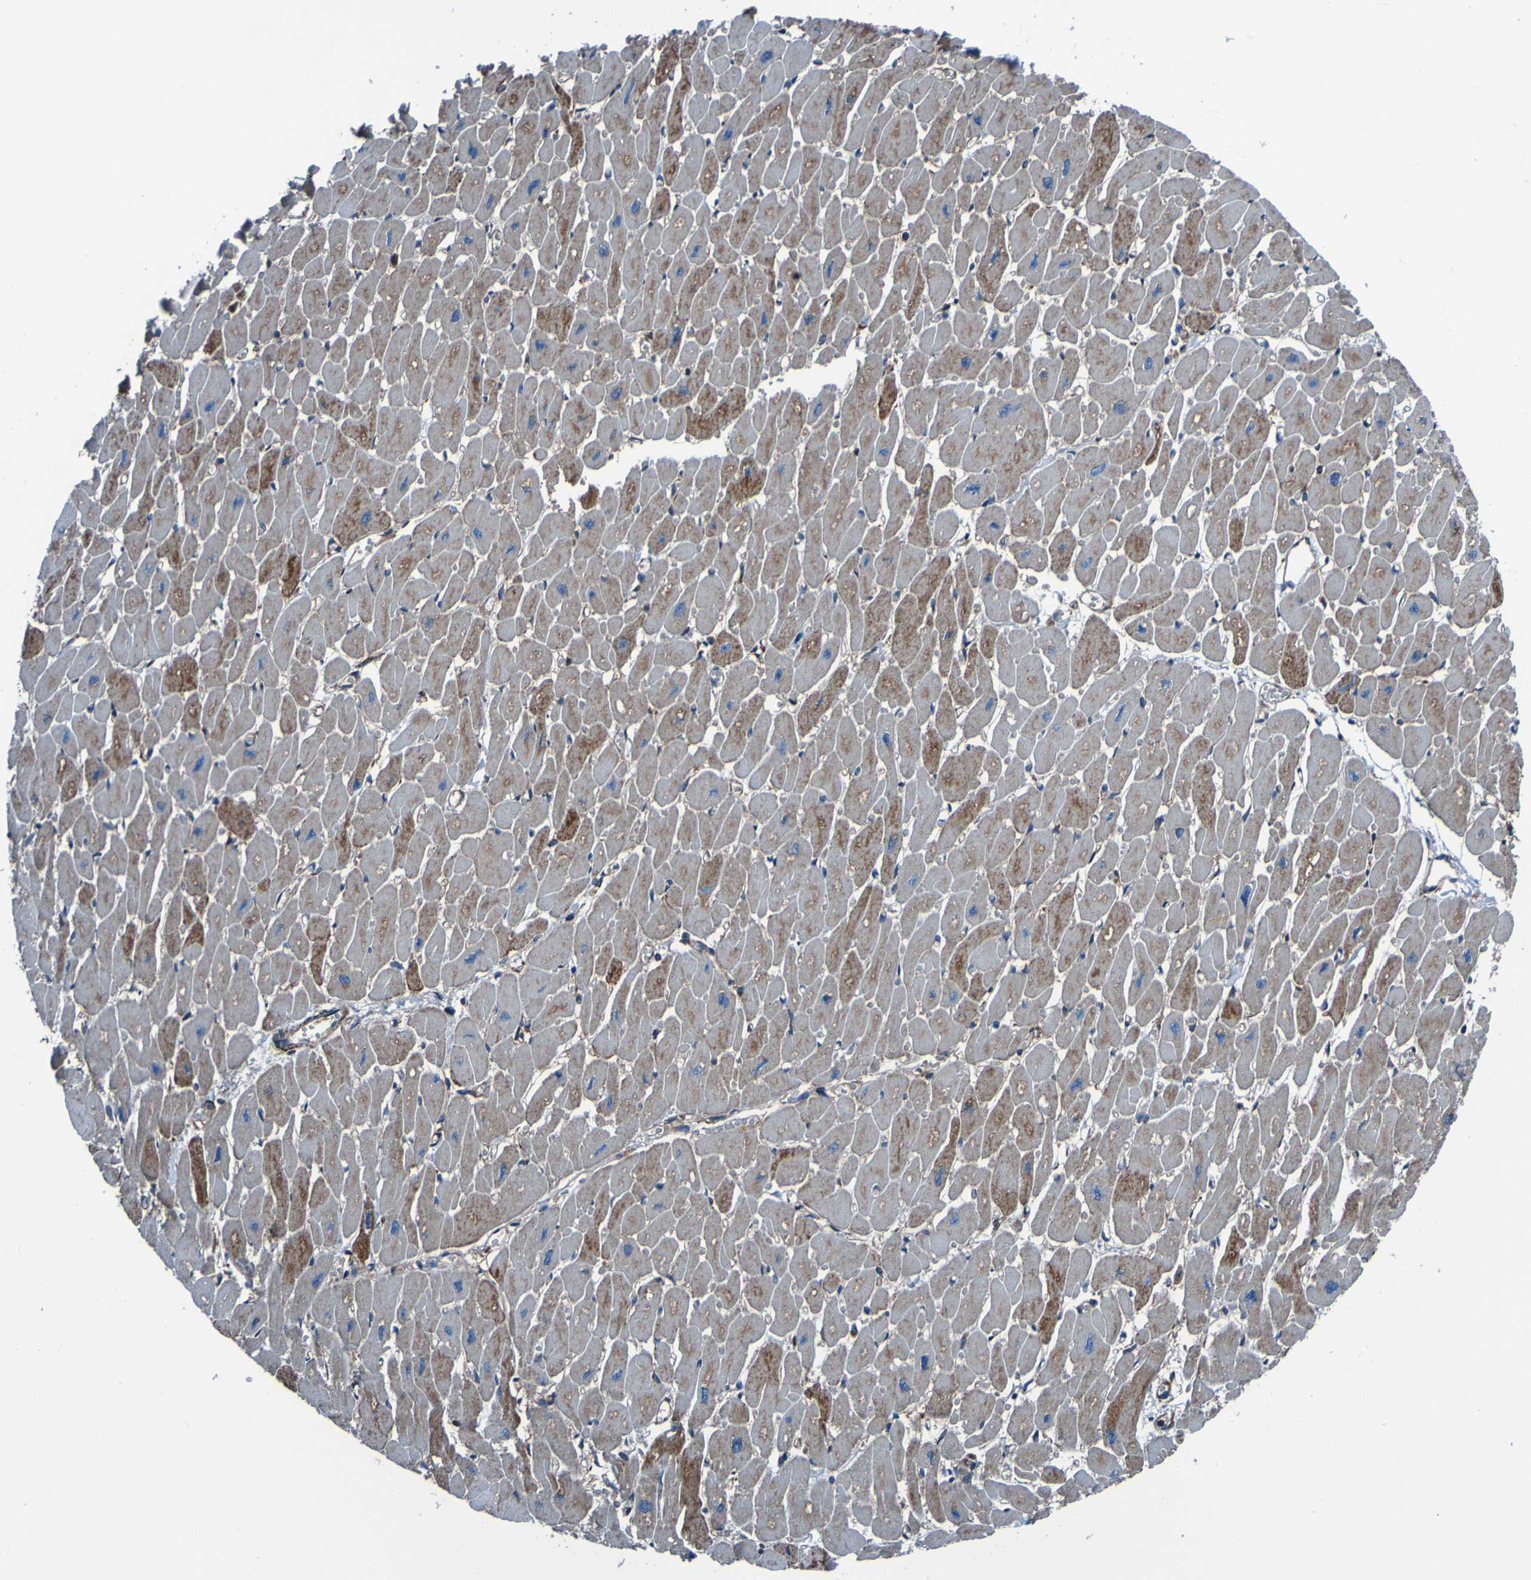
{"staining": {"intensity": "moderate", "quantity": ">75%", "location": "cytoplasmic/membranous"}, "tissue": "heart muscle", "cell_type": "Cardiomyocytes", "image_type": "normal", "snomed": [{"axis": "morphology", "description": "Normal tissue, NOS"}, {"axis": "topography", "description": "Heart"}], "caption": "This histopathology image demonstrates IHC staining of unremarkable human heart muscle, with medium moderate cytoplasmic/membranous staining in about >75% of cardiomyocytes.", "gene": "RAB5B", "patient": {"sex": "female", "age": 54}}